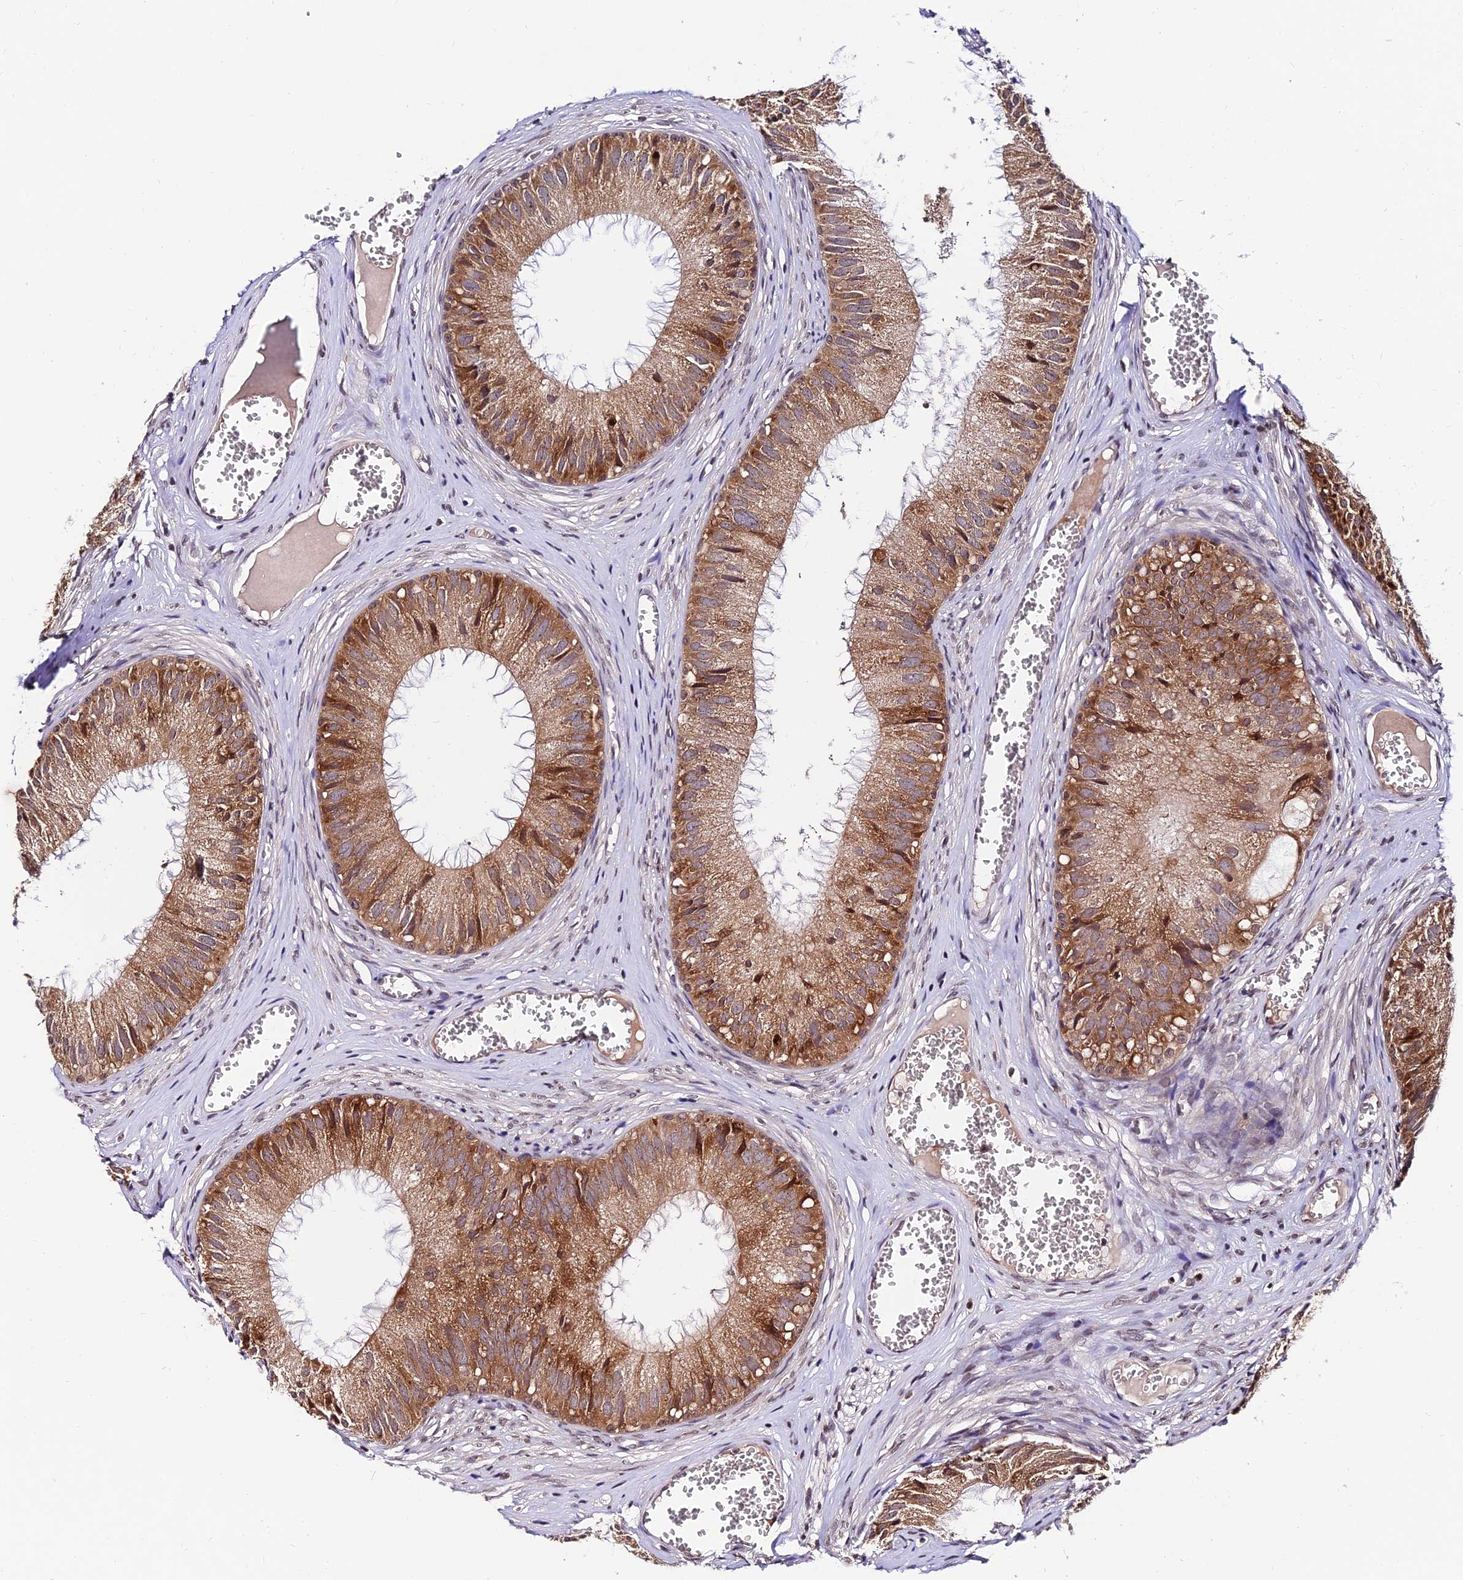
{"staining": {"intensity": "moderate", "quantity": ">75%", "location": "cytoplasmic/membranous"}, "tissue": "epididymis", "cell_type": "Glandular cells", "image_type": "normal", "snomed": [{"axis": "morphology", "description": "Normal tissue, NOS"}, {"axis": "topography", "description": "Epididymis"}], "caption": "DAB immunohistochemical staining of unremarkable human epididymis demonstrates moderate cytoplasmic/membranous protein expression in about >75% of glandular cells. Nuclei are stained in blue.", "gene": "CDNF", "patient": {"sex": "male", "age": 36}}